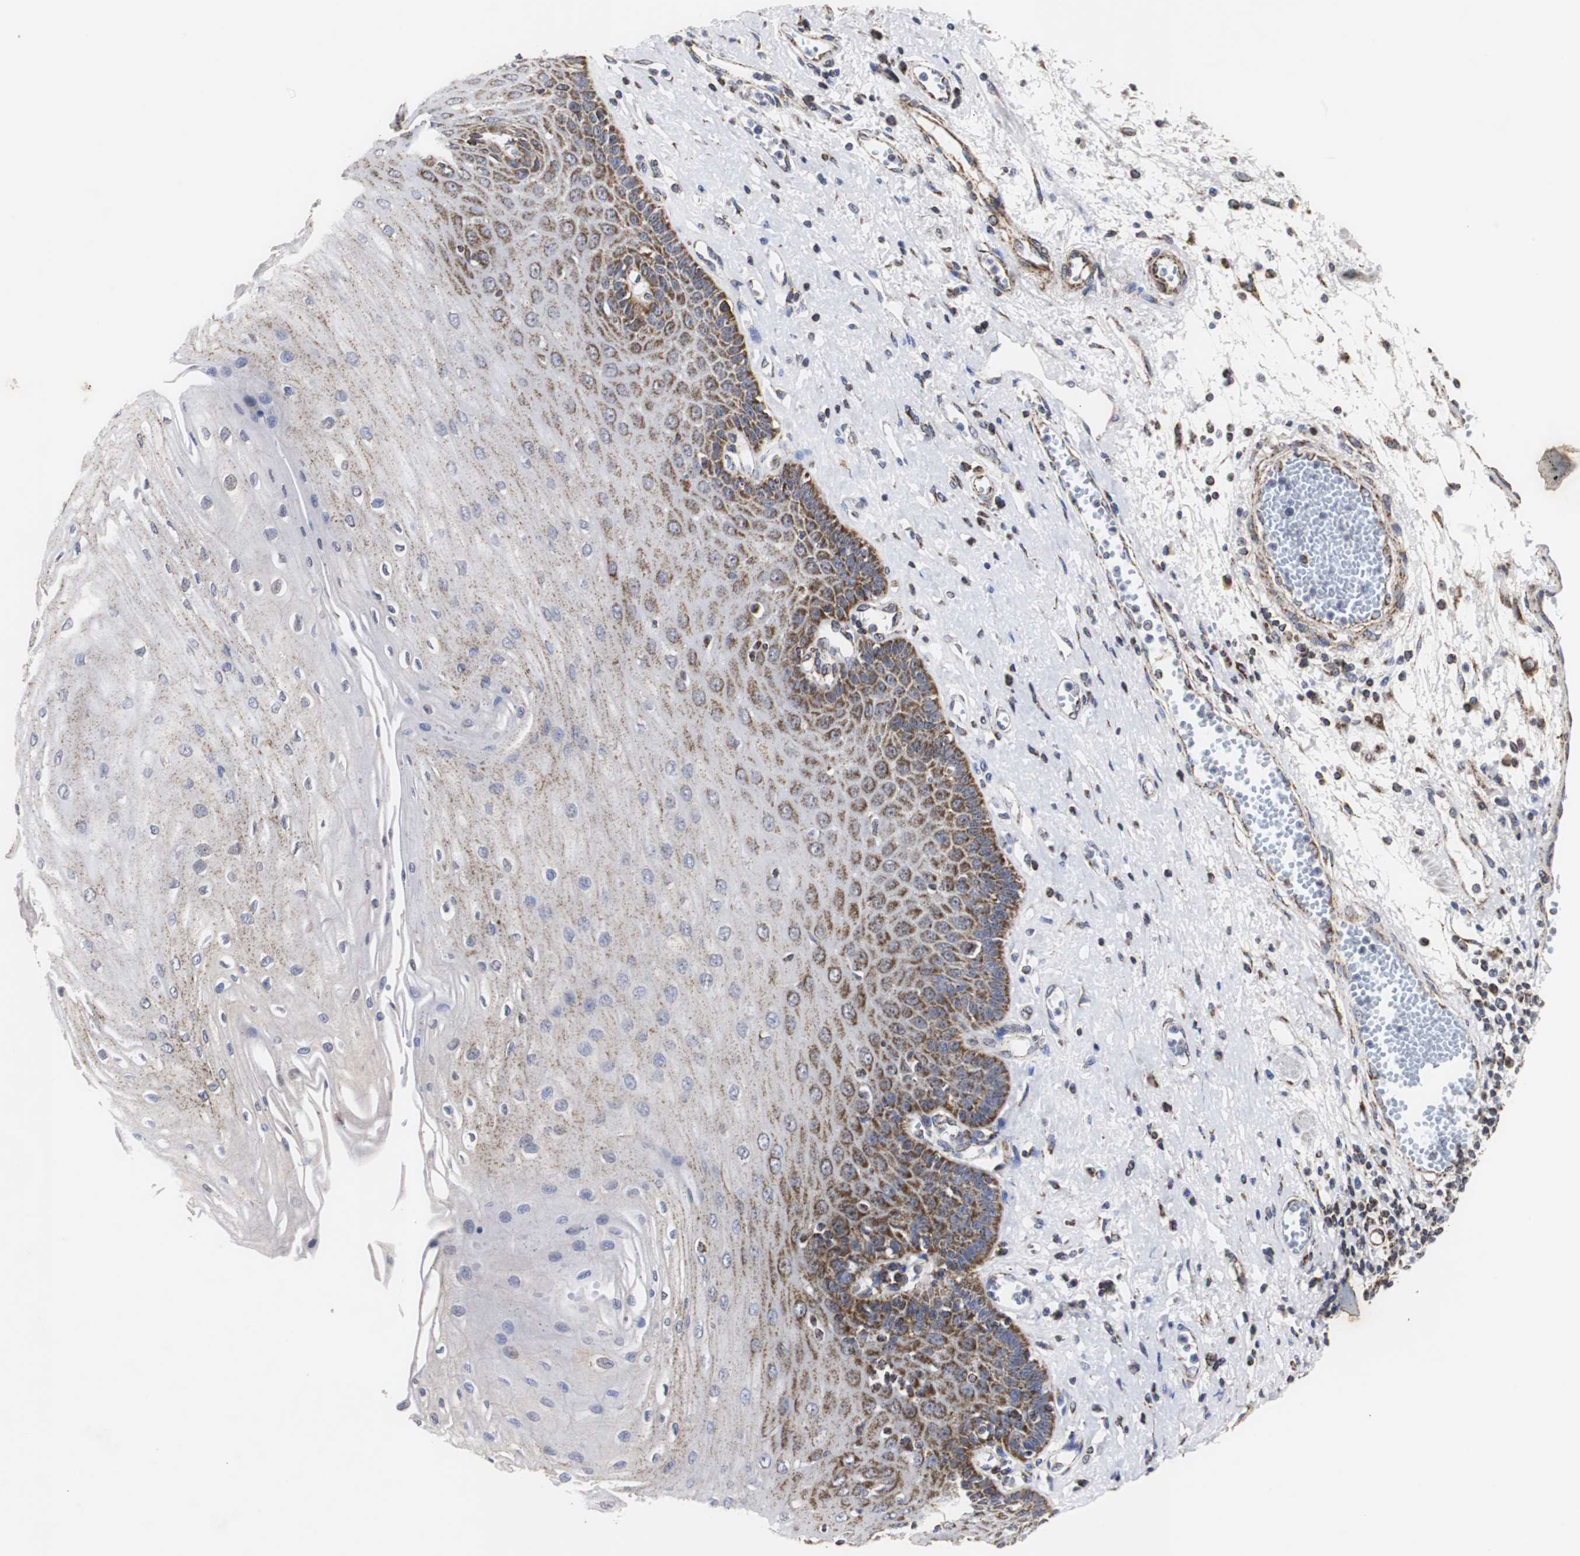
{"staining": {"intensity": "moderate", "quantity": "25%-75%", "location": "cytoplasmic/membranous"}, "tissue": "esophagus", "cell_type": "Squamous epithelial cells", "image_type": "normal", "snomed": [{"axis": "morphology", "description": "Normal tissue, NOS"}, {"axis": "morphology", "description": "Squamous cell carcinoma, NOS"}, {"axis": "topography", "description": "Esophagus"}], "caption": "Squamous epithelial cells demonstrate moderate cytoplasmic/membranous positivity in about 25%-75% of cells in normal esophagus.", "gene": "HSD17B10", "patient": {"sex": "male", "age": 65}}